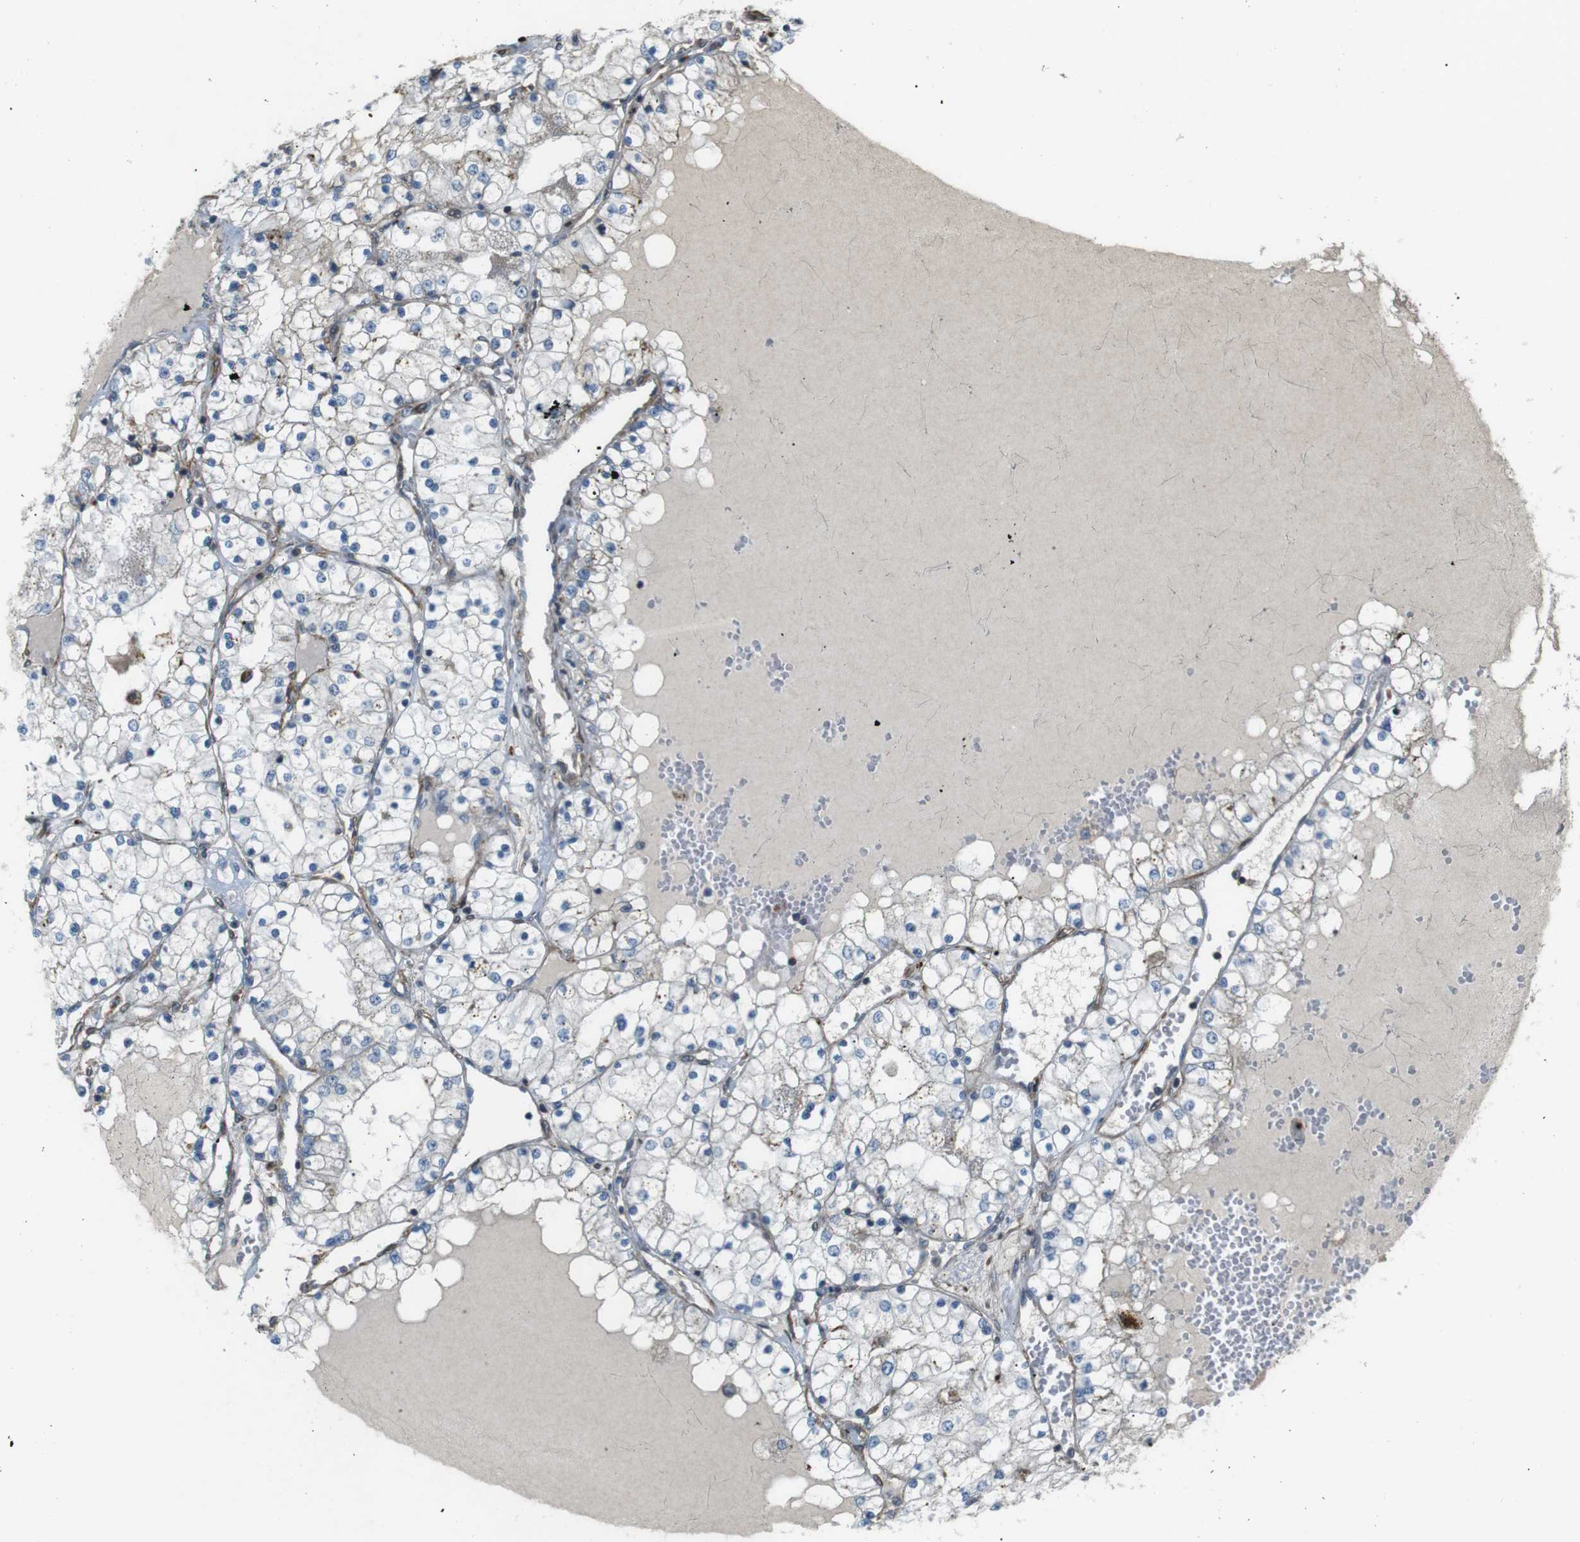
{"staining": {"intensity": "negative", "quantity": "none", "location": "none"}, "tissue": "renal cancer", "cell_type": "Tumor cells", "image_type": "cancer", "snomed": [{"axis": "morphology", "description": "Adenocarcinoma, NOS"}, {"axis": "topography", "description": "Kidney"}], "caption": "Adenocarcinoma (renal) stained for a protein using IHC exhibits no staining tumor cells.", "gene": "KANK2", "patient": {"sex": "male", "age": 68}}